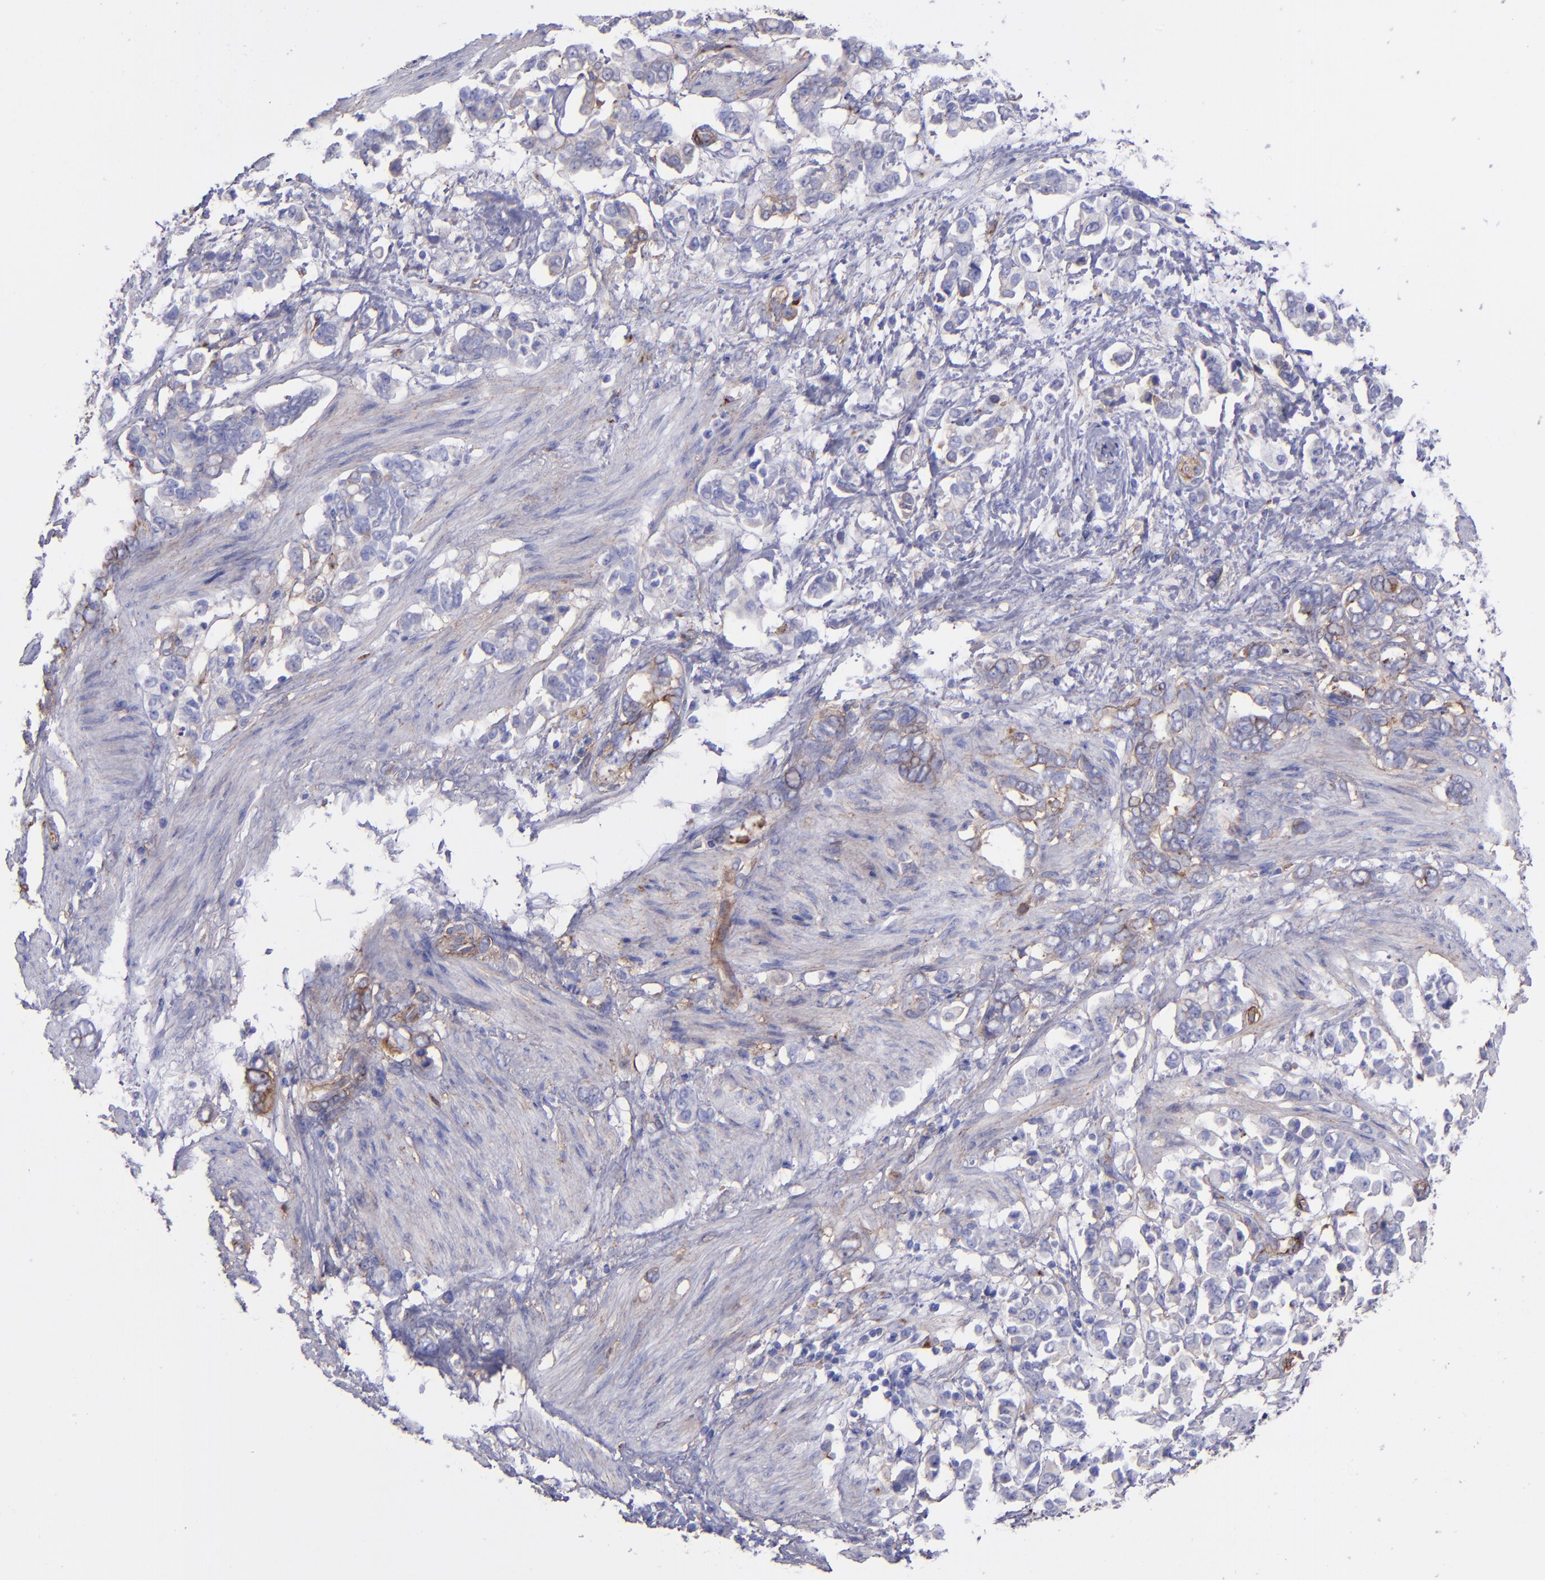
{"staining": {"intensity": "moderate", "quantity": "<25%", "location": "cytoplasmic/membranous"}, "tissue": "stomach cancer", "cell_type": "Tumor cells", "image_type": "cancer", "snomed": [{"axis": "morphology", "description": "Adenocarcinoma, NOS"}, {"axis": "topography", "description": "Stomach"}], "caption": "Stomach adenocarcinoma stained with a protein marker demonstrates moderate staining in tumor cells.", "gene": "ITGAV", "patient": {"sex": "male", "age": 78}}